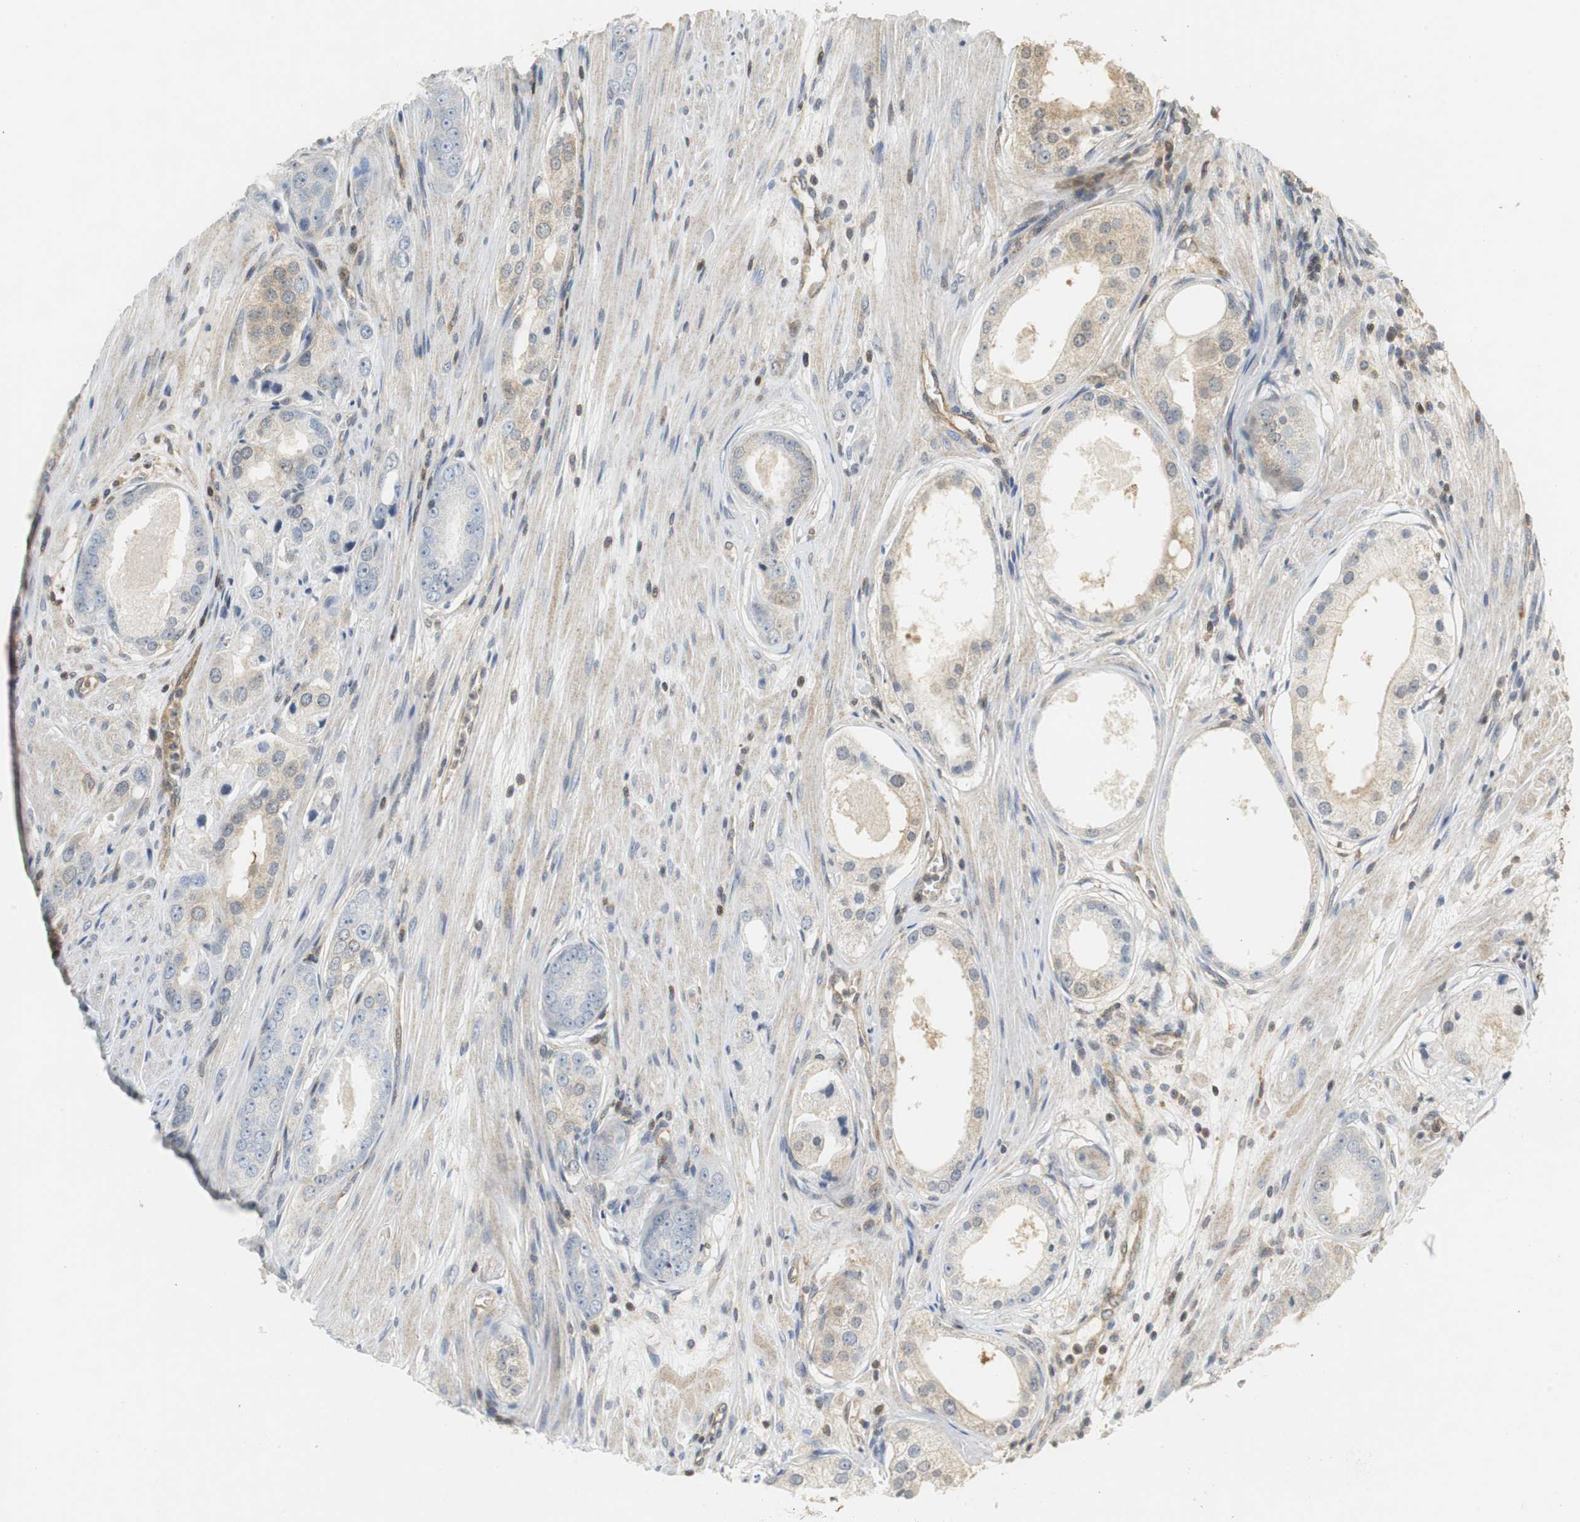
{"staining": {"intensity": "weak", "quantity": "25%-75%", "location": "cytoplasmic/membranous"}, "tissue": "prostate cancer", "cell_type": "Tumor cells", "image_type": "cancer", "snomed": [{"axis": "morphology", "description": "Adenocarcinoma, Medium grade"}, {"axis": "topography", "description": "Prostate"}], "caption": "Immunohistochemical staining of medium-grade adenocarcinoma (prostate) reveals weak cytoplasmic/membranous protein expression in about 25%-75% of tumor cells.", "gene": "GSDMD", "patient": {"sex": "male", "age": 53}}